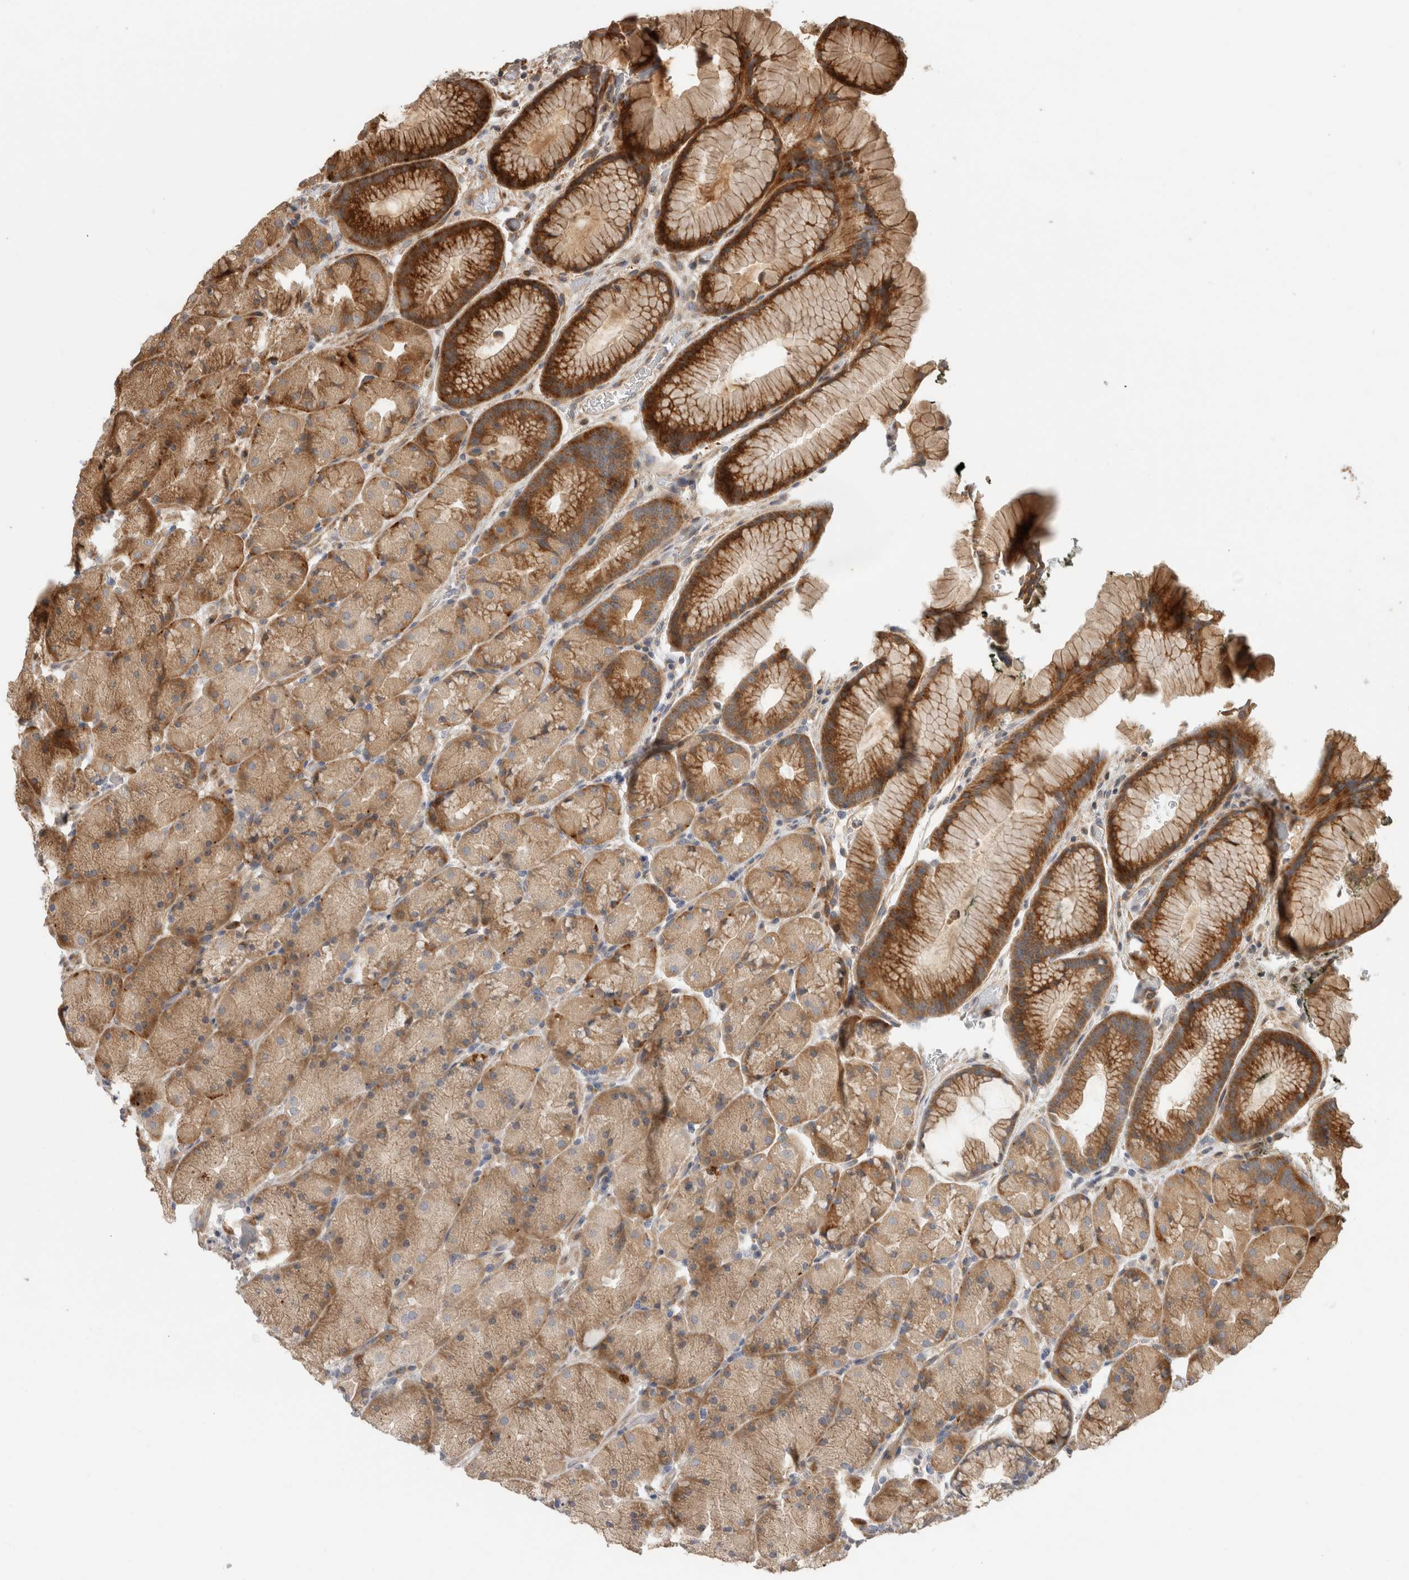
{"staining": {"intensity": "strong", "quantity": "25%-75%", "location": "cytoplasmic/membranous"}, "tissue": "stomach", "cell_type": "Glandular cells", "image_type": "normal", "snomed": [{"axis": "morphology", "description": "Normal tissue, NOS"}, {"axis": "topography", "description": "Stomach, upper"}, {"axis": "topography", "description": "Stomach"}], "caption": "Protein staining of normal stomach exhibits strong cytoplasmic/membranous positivity in approximately 25%-75% of glandular cells.", "gene": "PCDHB15", "patient": {"sex": "male", "age": 48}}